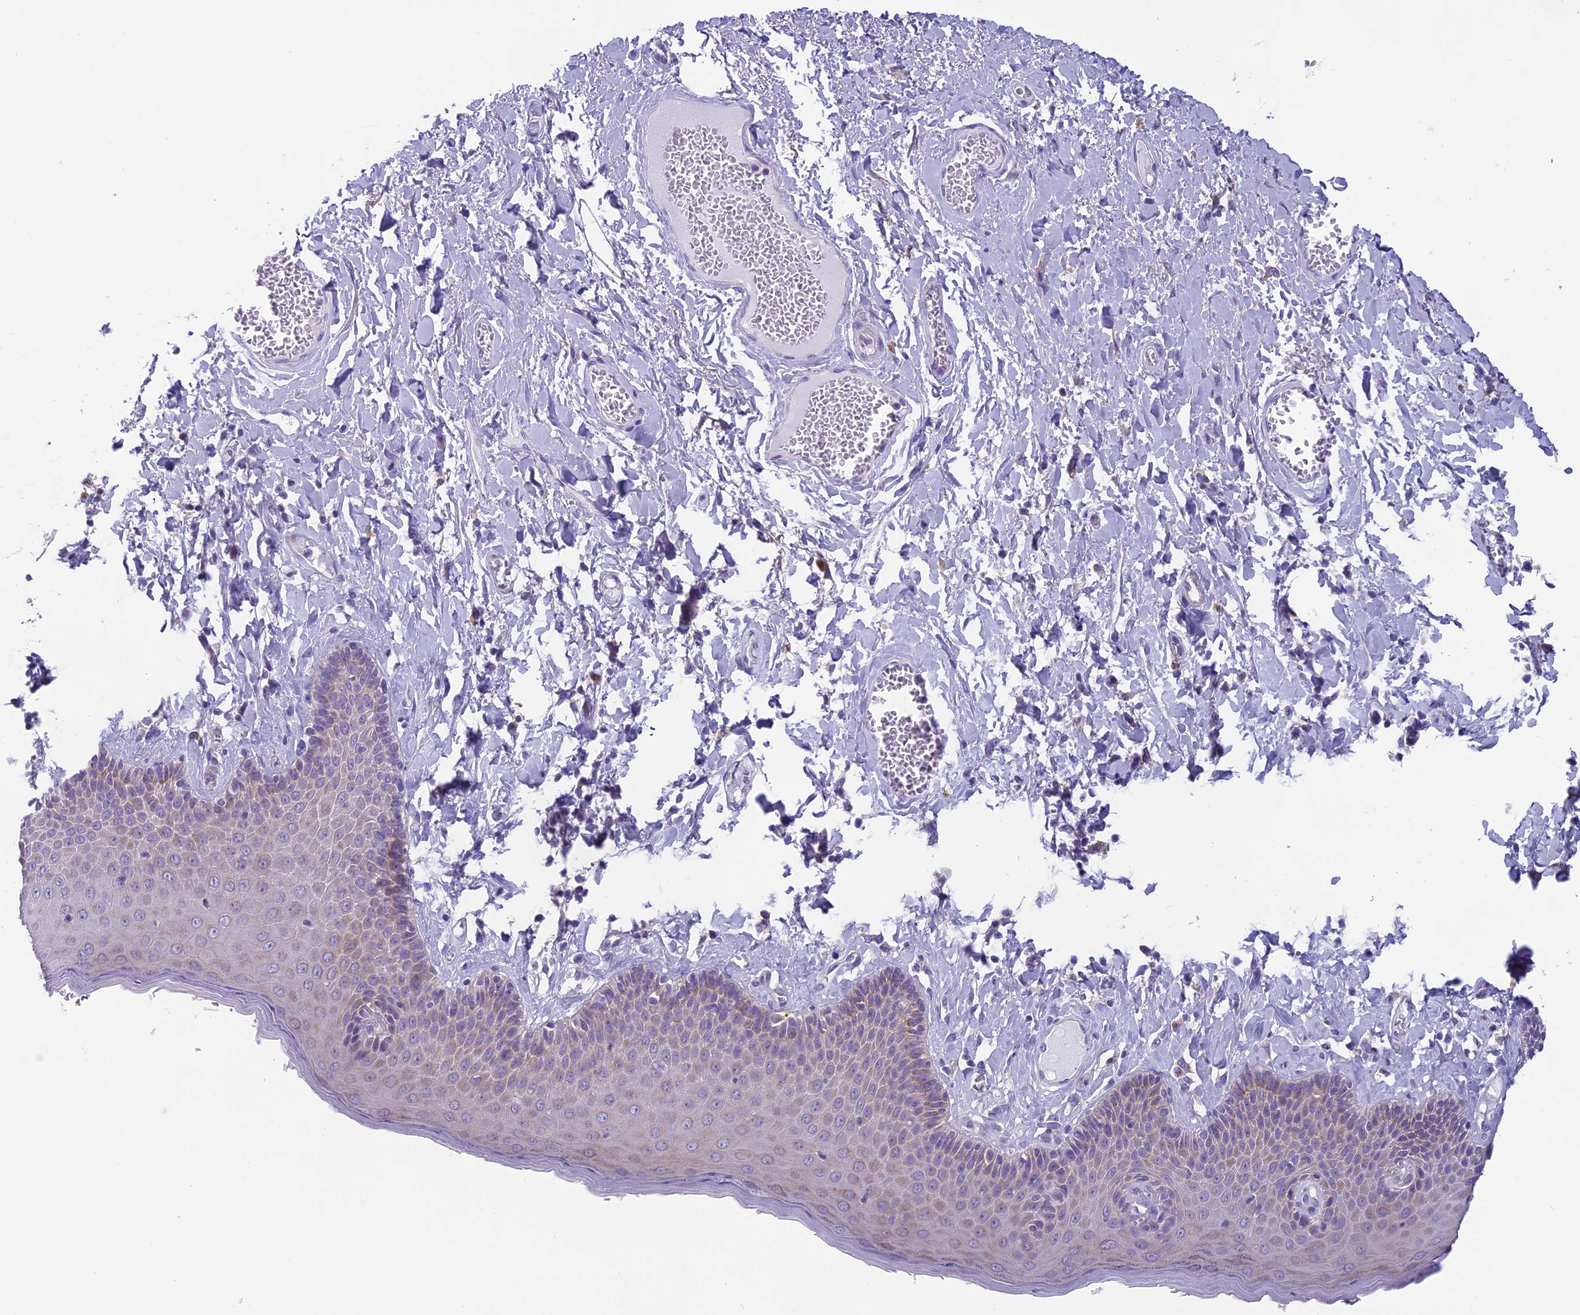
{"staining": {"intensity": "weak", "quantity": "25%-75%", "location": "cytoplasmic/membranous"}, "tissue": "skin", "cell_type": "Epidermal cells", "image_type": "normal", "snomed": [{"axis": "morphology", "description": "Normal tissue, NOS"}, {"axis": "topography", "description": "Anal"}], "caption": "IHC histopathology image of unremarkable skin: human skin stained using immunohistochemistry (IHC) reveals low levels of weak protein expression localized specifically in the cytoplasmic/membranous of epidermal cells, appearing as a cytoplasmic/membranous brown color.", "gene": "ARHGEF37", "patient": {"sex": "male", "age": 69}}